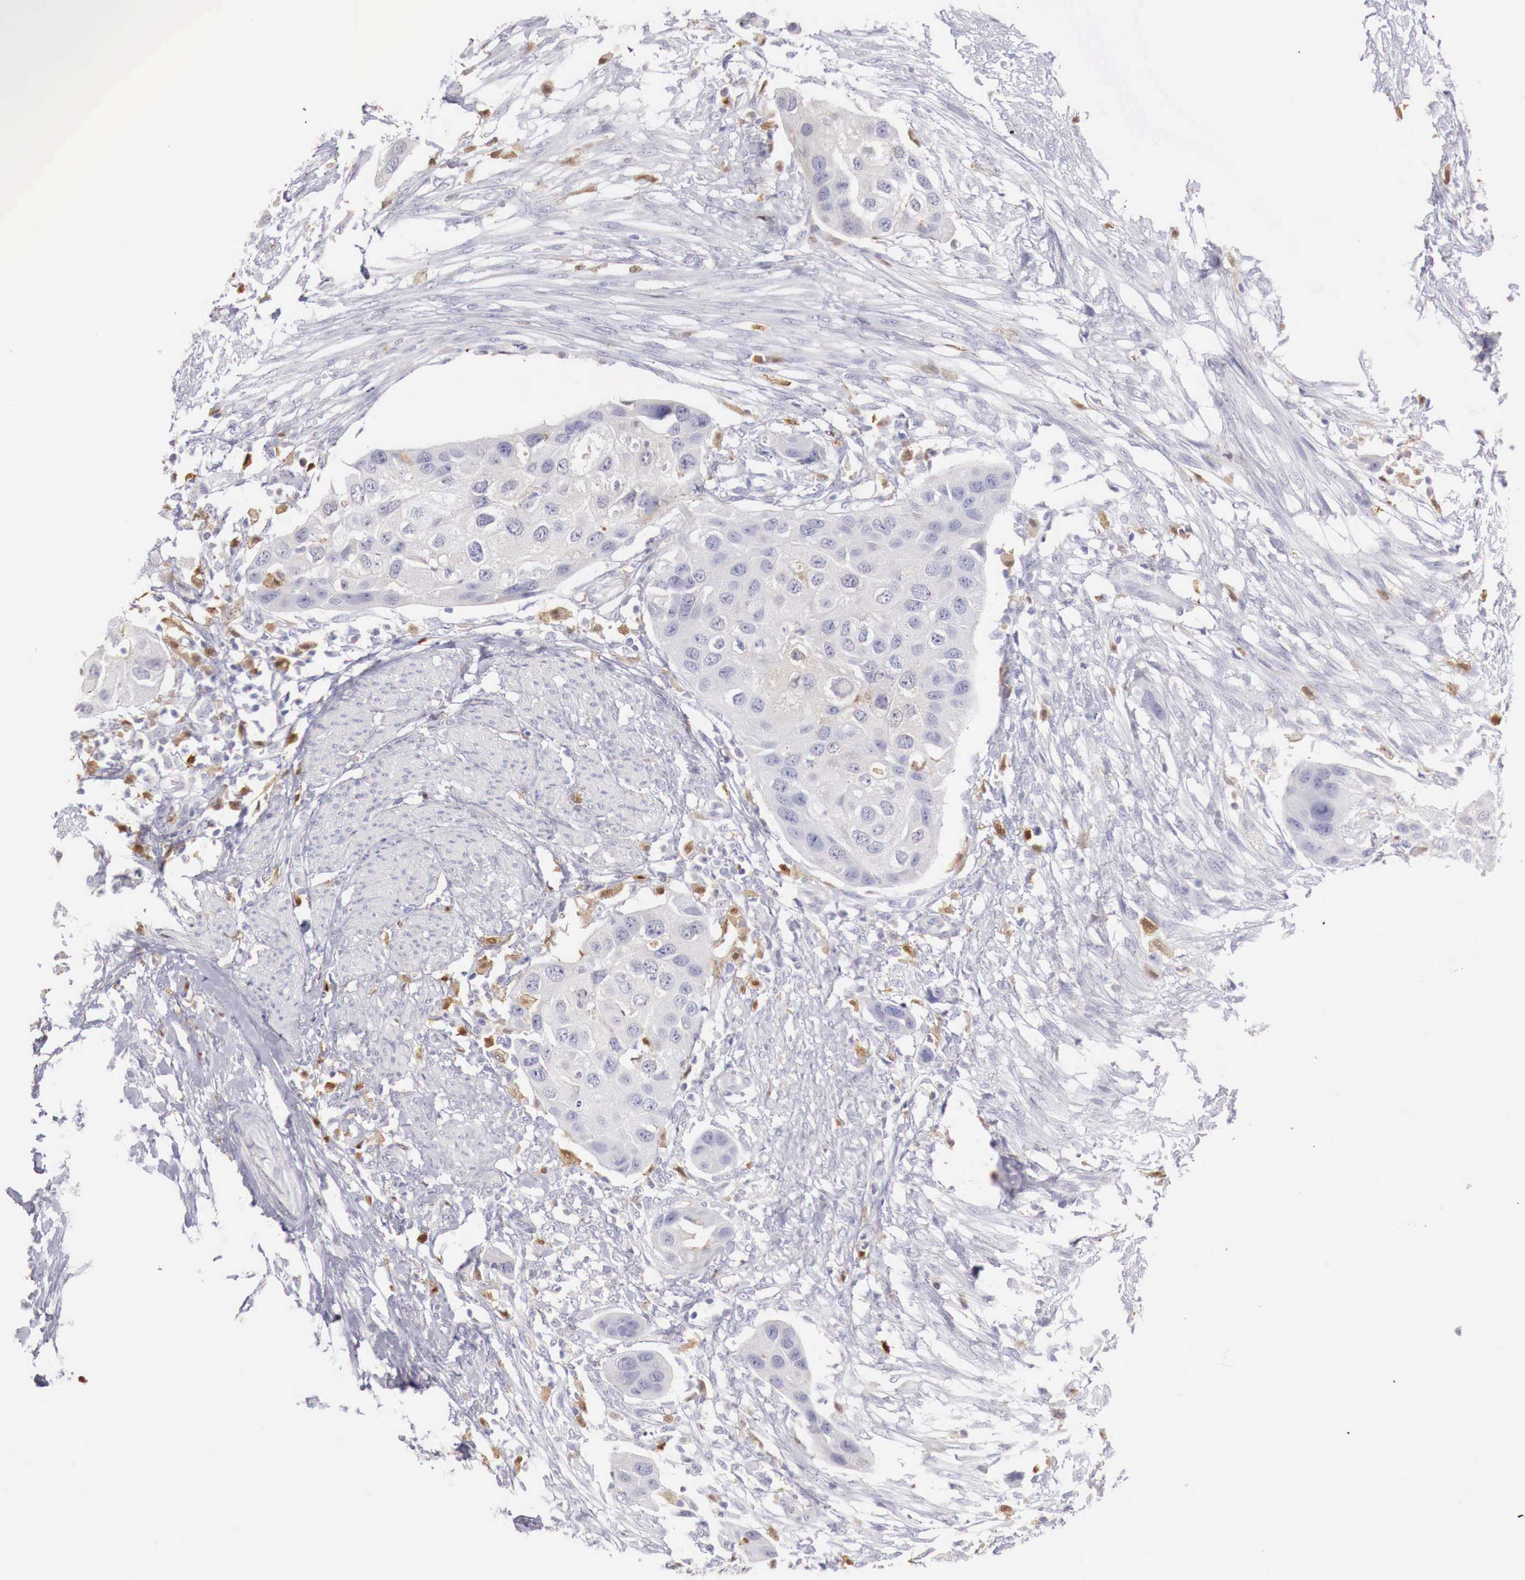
{"staining": {"intensity": "negative", "quantity": "none", "location": "none"}, "tissue": "urothelial cancer", "cell_type": "Tumor cells", "image_type": "cancer", "snomed": [{"axis": "morphology", "description": "Urothelial carcinoma, High grade"}, {"axis": "topography", "description": "Urinary bladder"}], "caption": "Urothelial carcinoma (high-grade) was stained to show a protein in brown. There is no significant positivity in tumor cells. (Stains: DAB (3,3'-diaminobenzidine) immunohistochemistry (IHC) with hematoxylin counter stain, Microscopy: brightfield microscopy at high magnification).", "gene": "RENBP", "patient": {"sex": "male", "age": 55}}